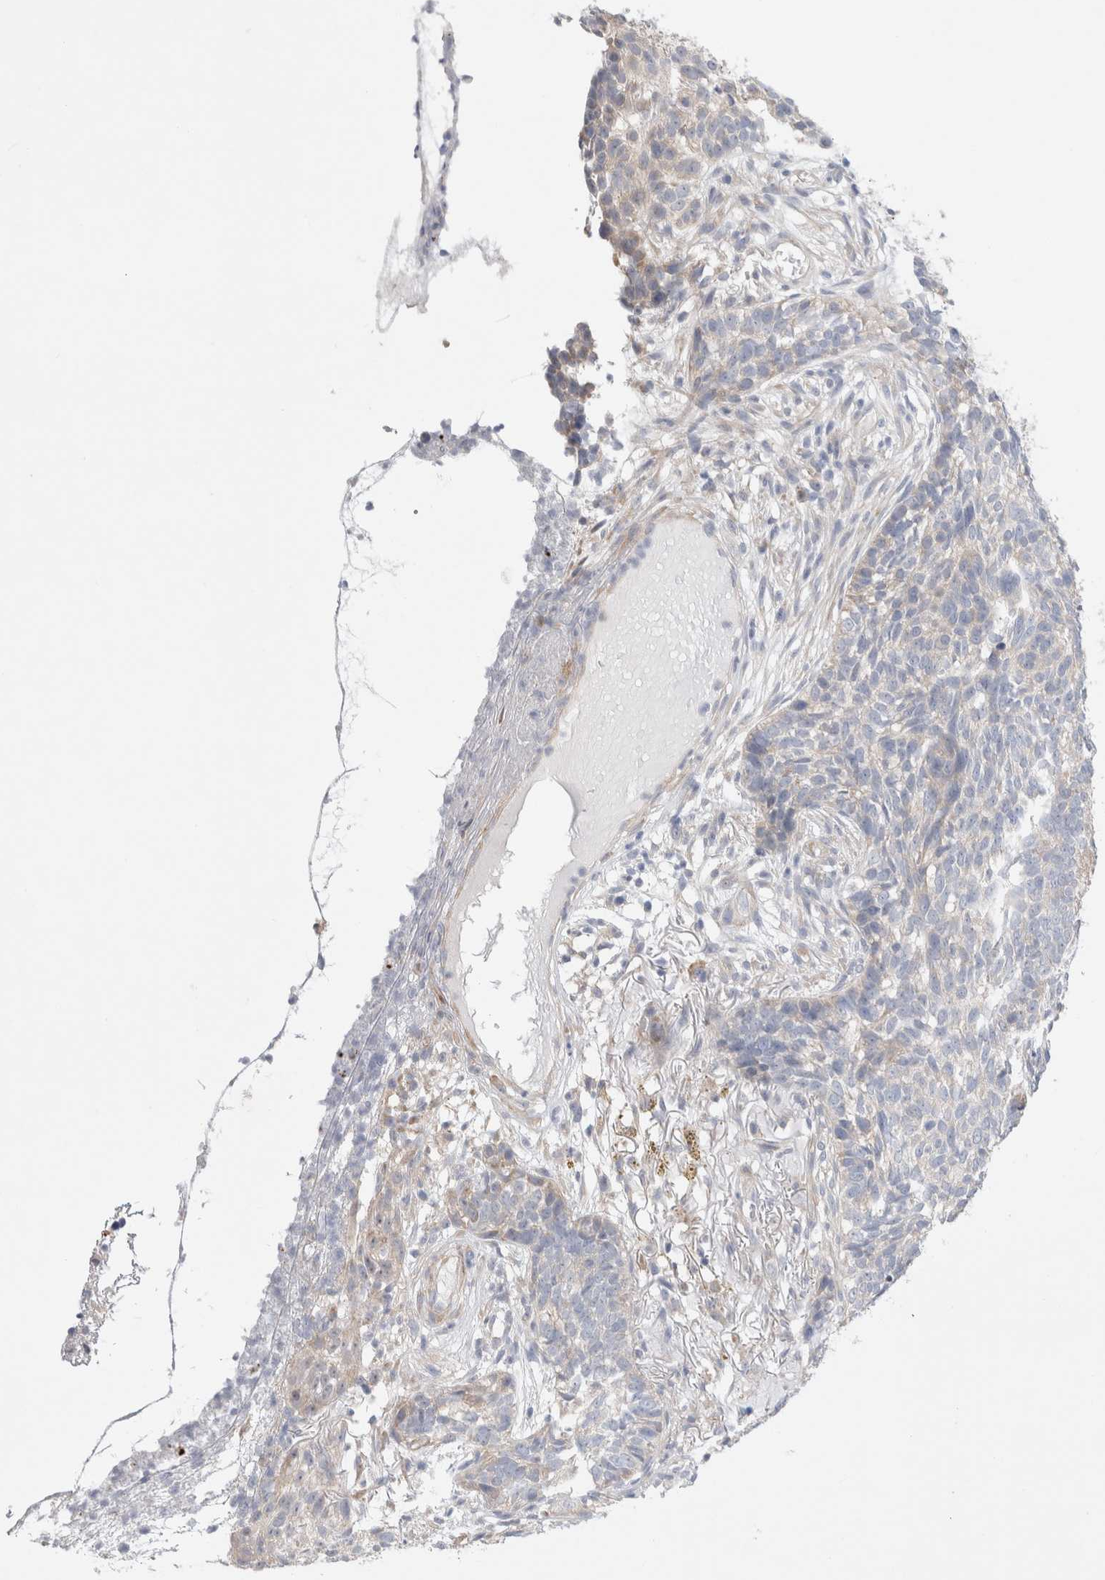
{"staining": {"intensity": "weak", "quantity": "<25%", "location": "cytoplasmic/membranous"}, "tissue": "skin cancer", "cell_type": "Tumor cells", "image_type": "cancer", "snomed": [{"axis": "morphology", "description": "Basal cell carcinoma"}, {"axis": "topography", "description": "Skin"}], "caption": "DAB (3,3'-diaminobenzidine) immunohistochemical staining of human skin cancer displays no significant expression in tumor cells.", "gene": "RBM12B", "patient": {"sex": "male", "age": 85}}